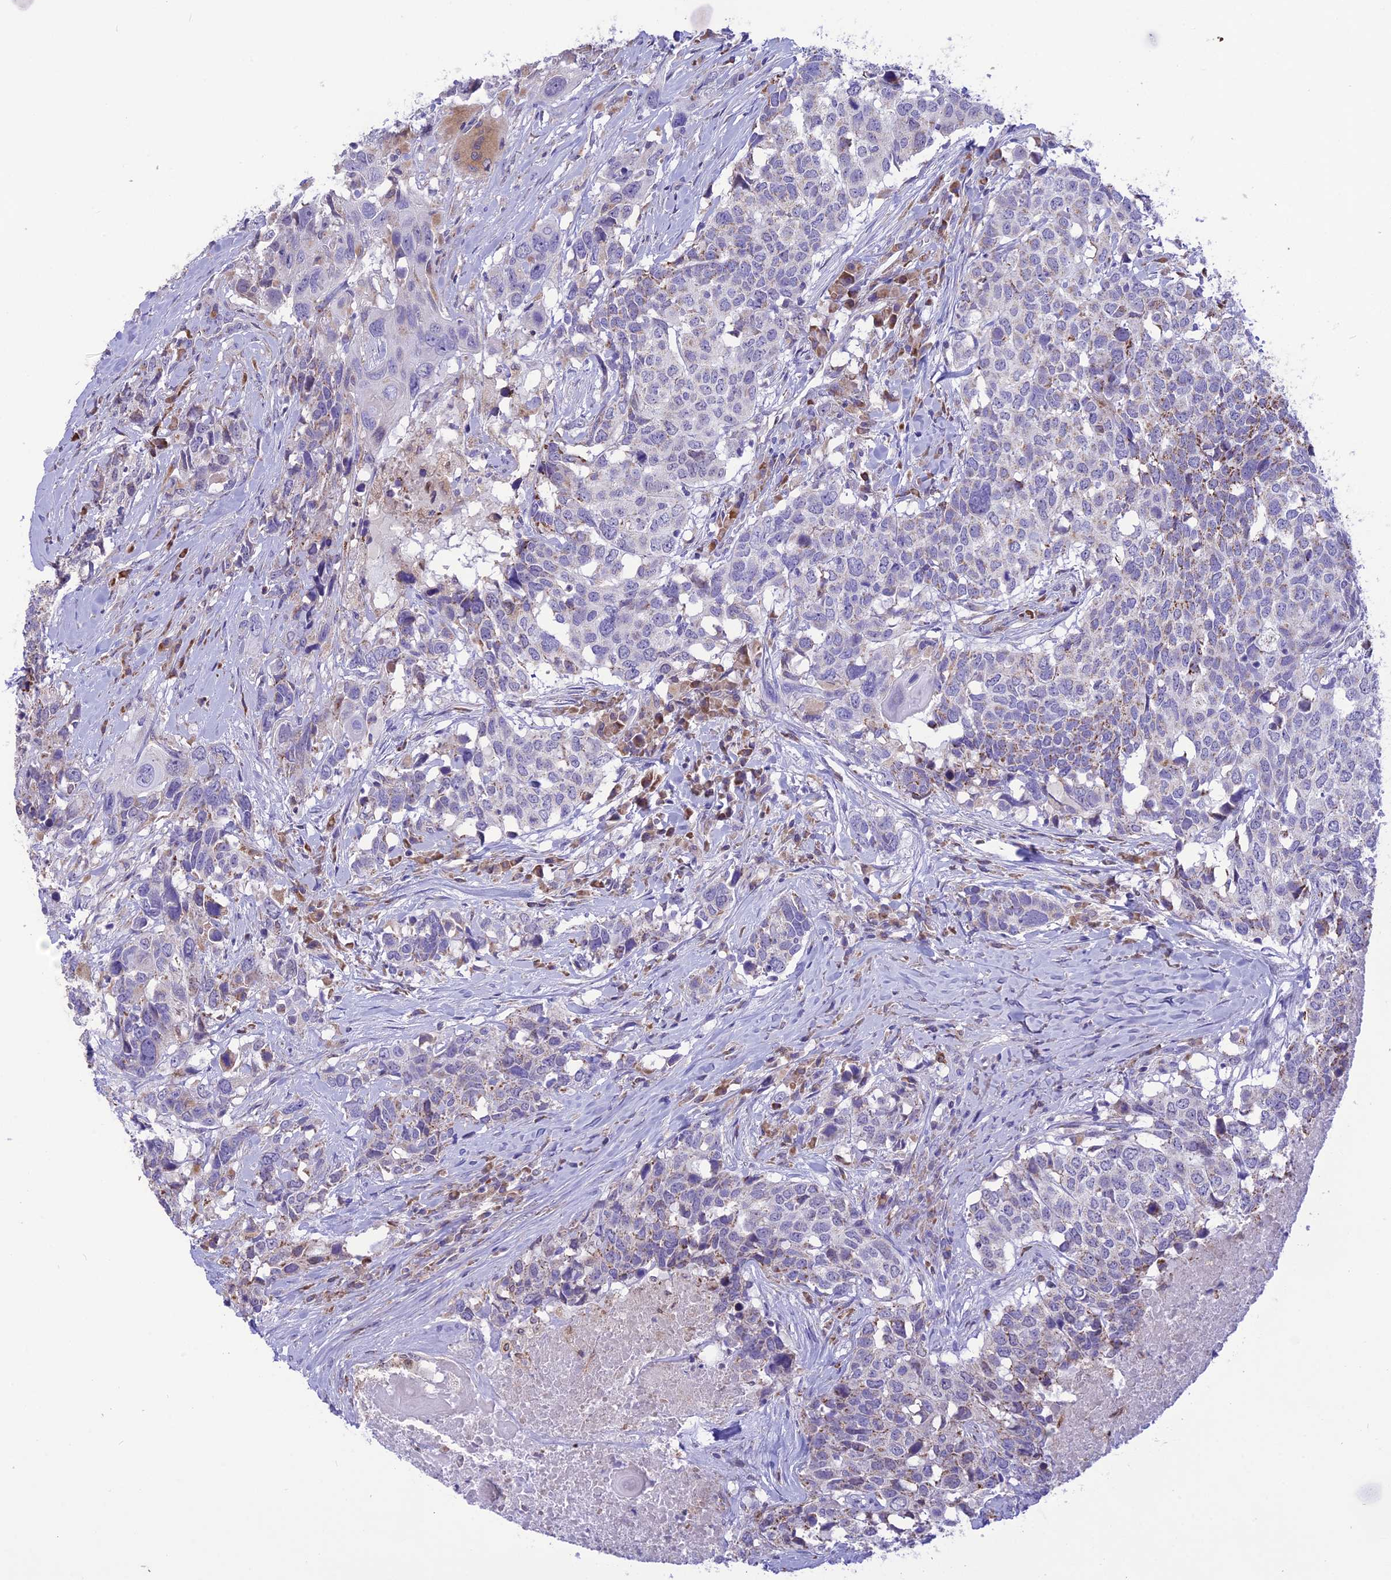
{"staining": {"intensity": "negative", "quantity": "none", "location": "none"}, "tissue": "head and neck cancer", "cell_type": "Tumor cells", "image_type": "cancer", "snomed": [{"axis": "morphology", "description": "Squamous cell carcinoma, NOS"}, {"axis": "topography", "description": "Head-Neck"}], "caption": "Tumor cells are negative for brown protein staining in head and neck cancer (squamous cell carcinoma). (DAB immunohistochemistry (IHC), high magnification).", "gene": "DOC2B", "patient": {"sex": "male", "age": 66}}